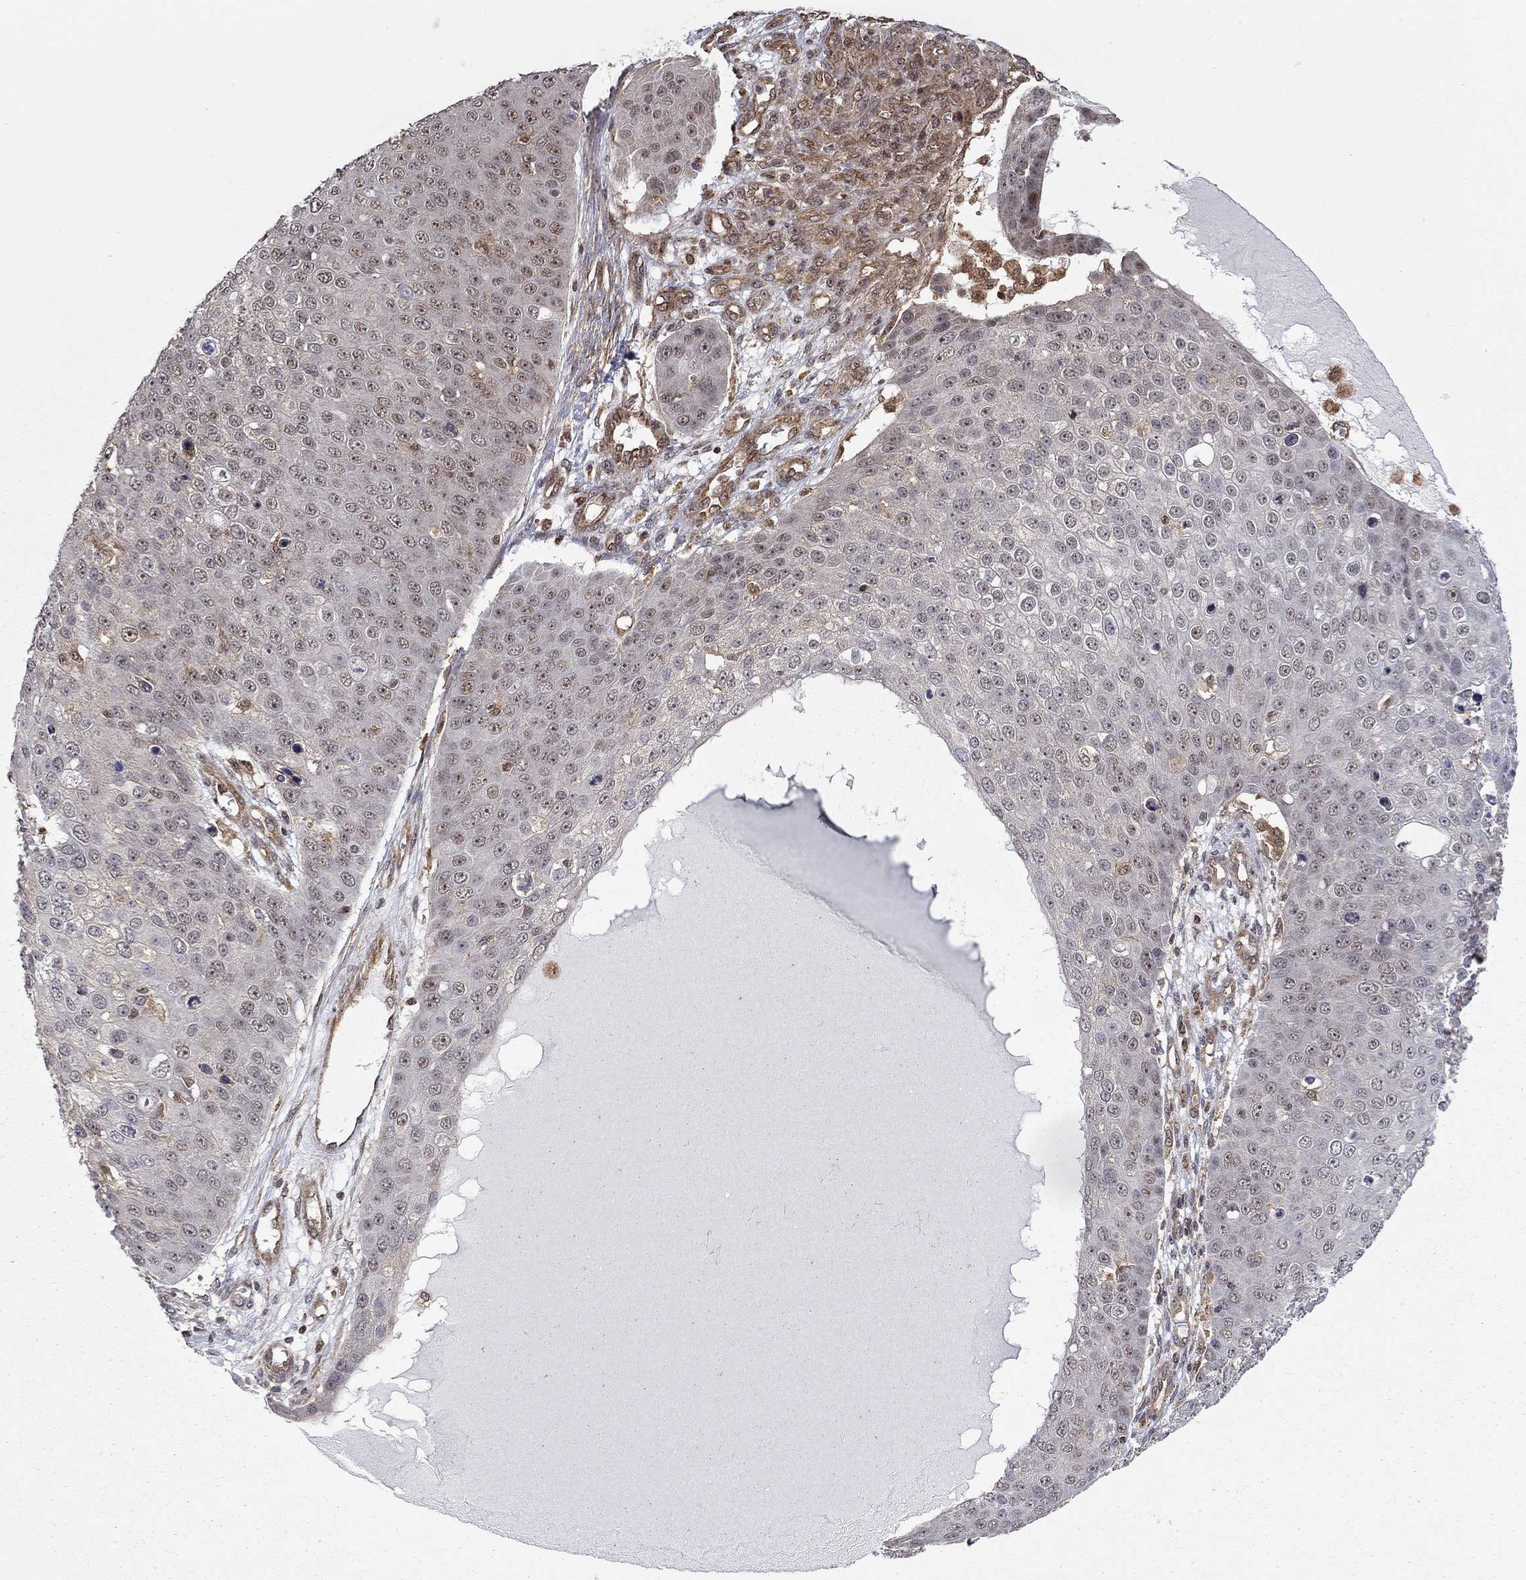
{"staining": {"intensity": "negative", "quantity": "none", "location": "none"}, "tissue": "skin cancer", "cell_type": "Tumor cells", "image_type": "cancer", "snomed": [{"axis": "morphology", "description": "Squamous cell carcinoma, NOS"}, {"axis": "topography", "description": "Skin"}], "caption": "This is an IHC photomicrograph of human skin cancer (squamous cell carcinoma). There is no positivity in tumor cells.", "gene": "TDP1", "patient": {"sex": "male", "age": 71}}